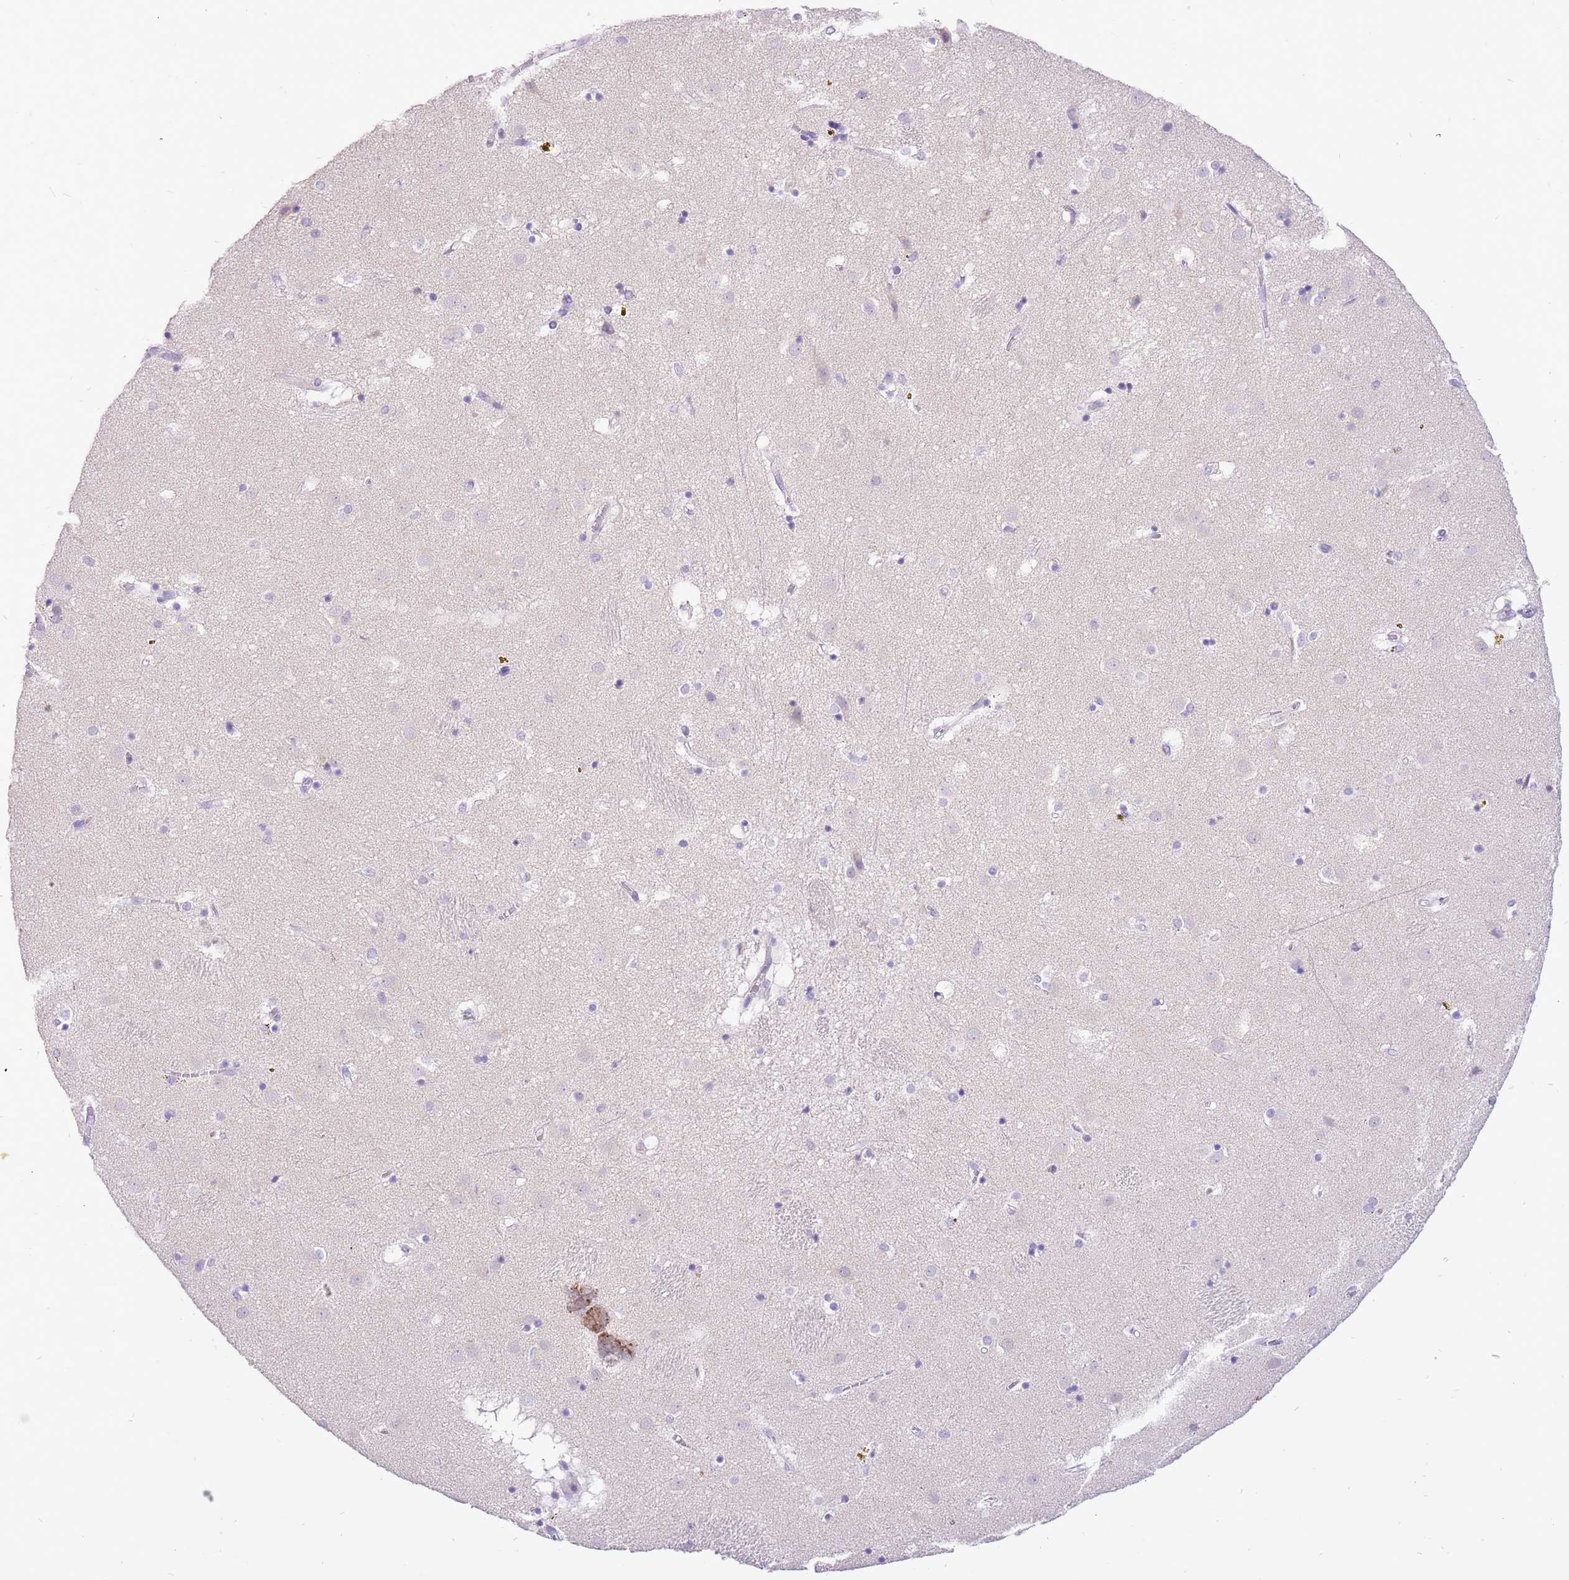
{"staining": {"intensity": "negative", "quantity": "none", "location": "none"}, "tissue": "caudate", "cell_type": "Glial cells", "image_type": "normal", "snomed": [{"axis": "morphology", "description": "Normal tissue, NOS"}, {"axis": "topography", "description": "Lateral ventricle wall"}], "caption": "Immunohistochemical staining of normal human caudate shows no significant positivity in glial cells. The staining is performed using DAB brown chromogen with nuclei counter-stained in using hematoxylin.", "gene": "R3HDM4", "patient": {"sex": "male", "age": 70}}